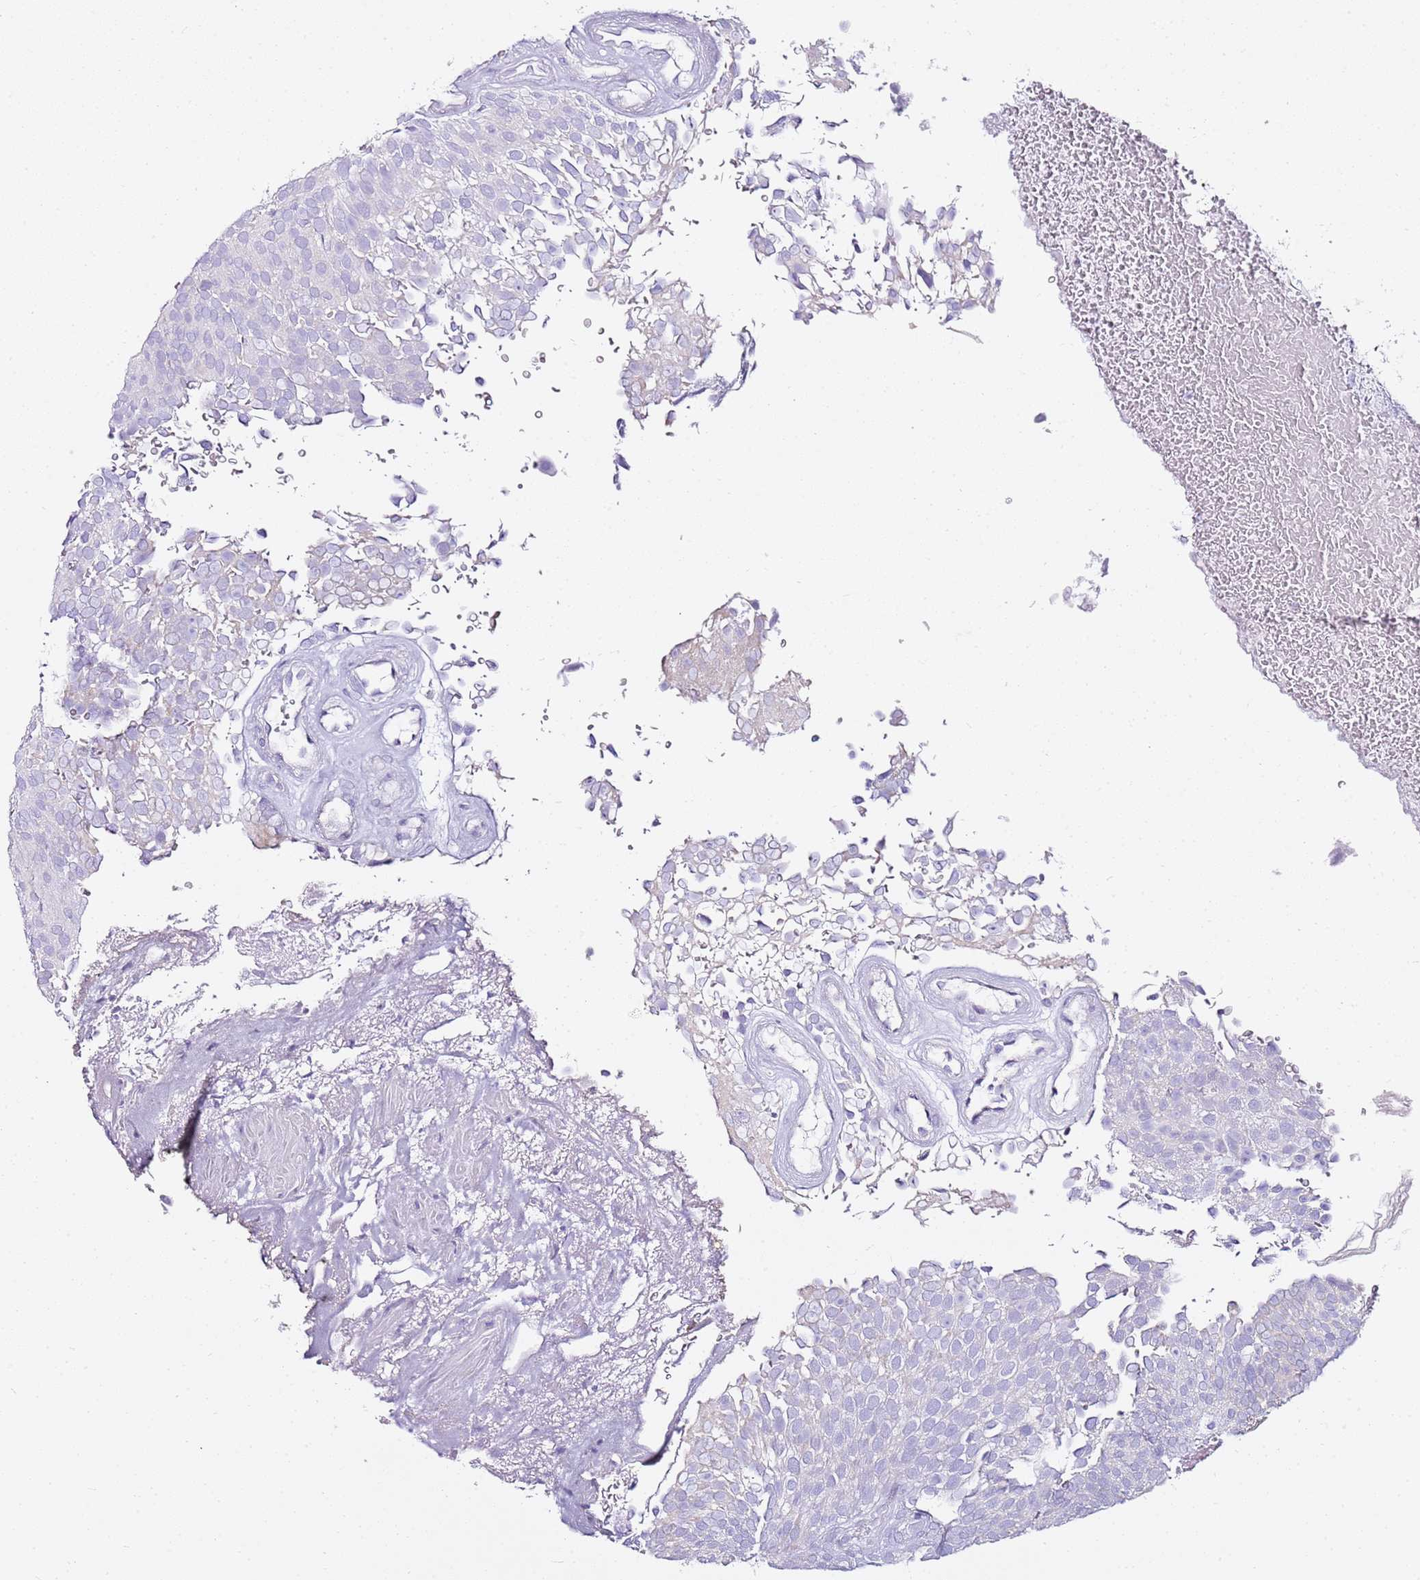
{"staining": {"intensity": "negative", "quantity": "none", "location": "none"}, "tissue": "urothelial cancer", "cell_type": "Tumor cells", "image_type": "cancer", "snomed": [{"axis": "morphology", "description": "Urothelial carcinoma, Low grade"}, {"axis": "topography", "description": "Urinary bladder"}], "caption": "Photomicrograph shows no significant protein positivity in tumor cells of urothelial cancer.", "gene": "MYBPC3", "patient": {"sex": "male", "age": 78}}